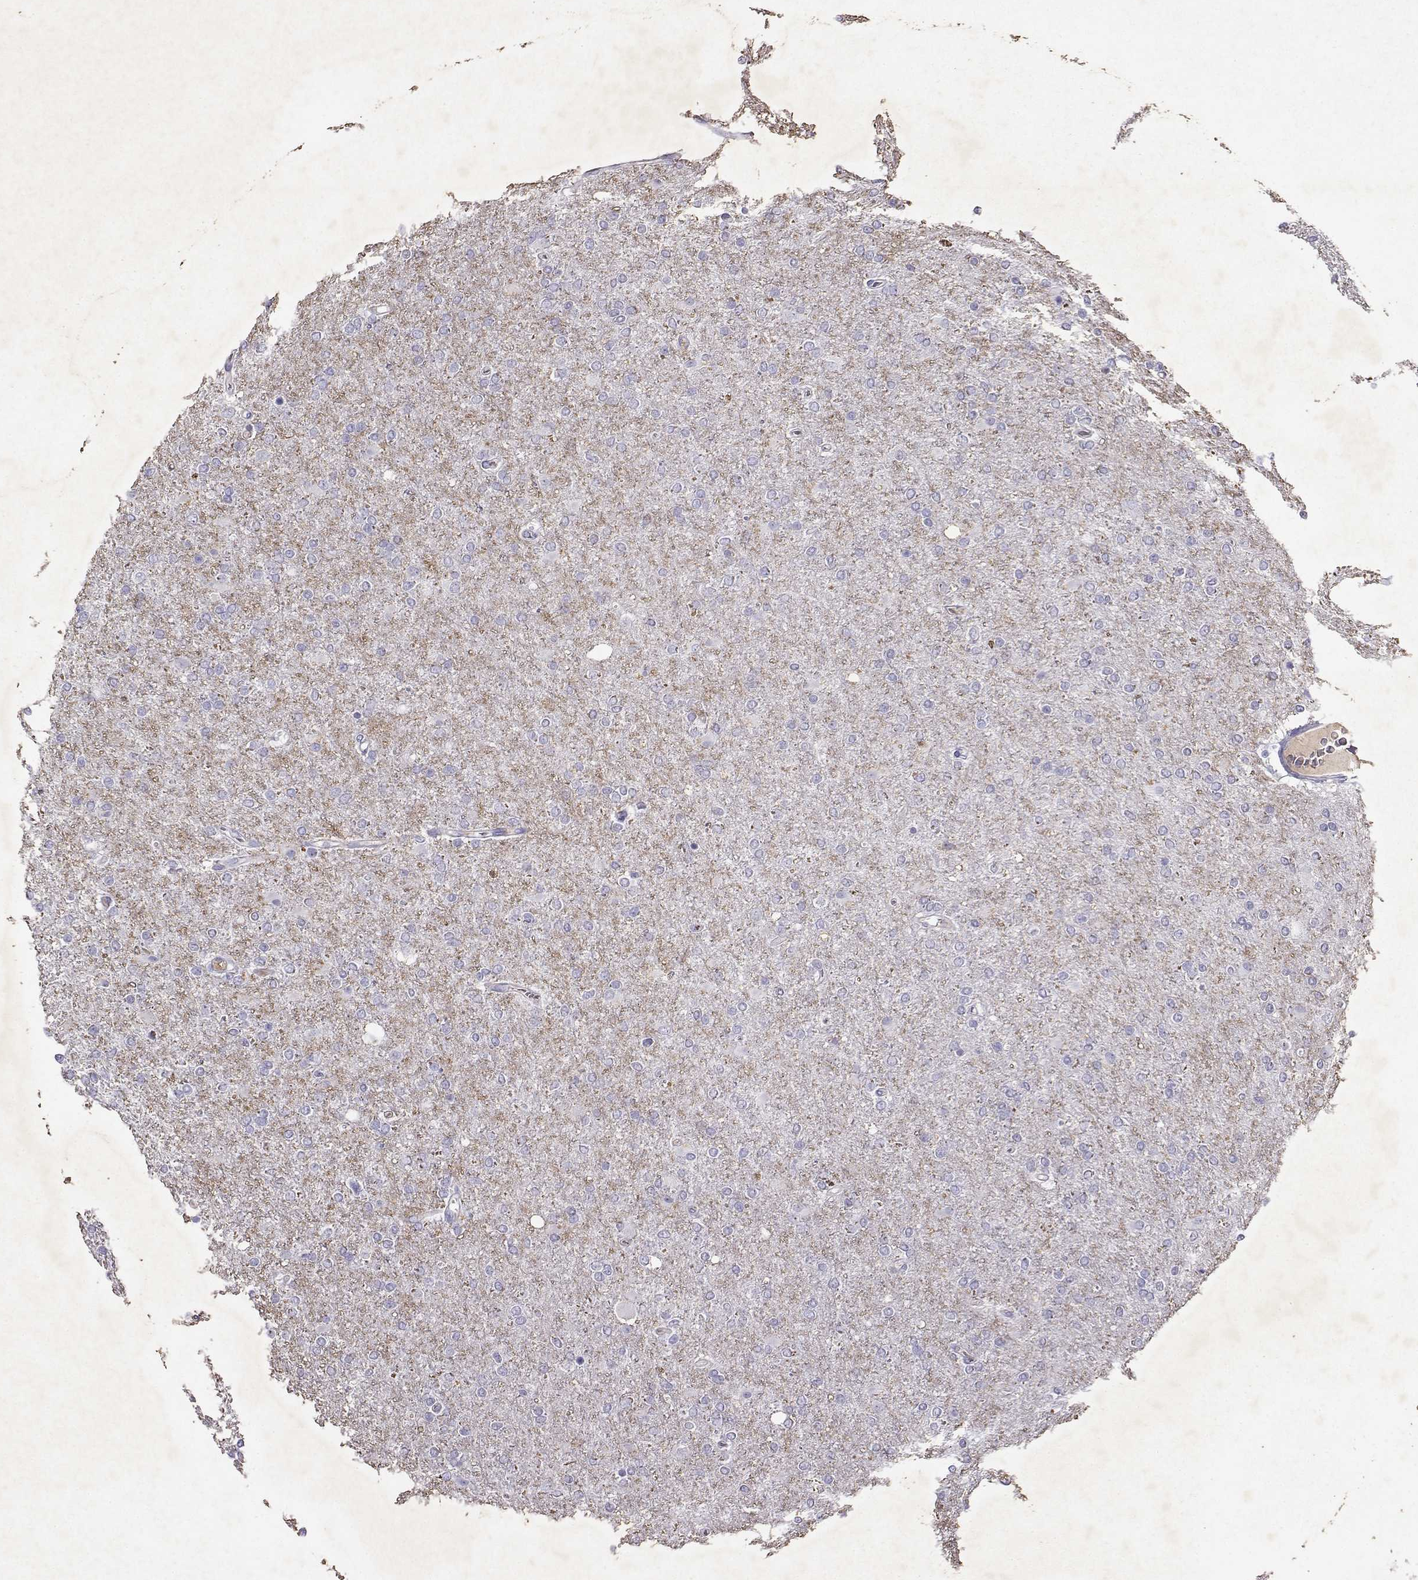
{"staining": {"intensity": "negative", "quantity": "none", "location": "none"}, "tissue": "glioma", "cell_type": "Tumor cells", "image_type": "cancer", "snomed": [{"axis": "morphology", "description": "Glioma, malignant, High grade"}, {"axis": "topography", "description": "Cerebral cortex"}], "caption": "A photomicrograph of human malignant high-grade glioma is negative for staining in tumor cells.", "gene": "GRIK4", "patient": {"sex": "male", "age": 70}}